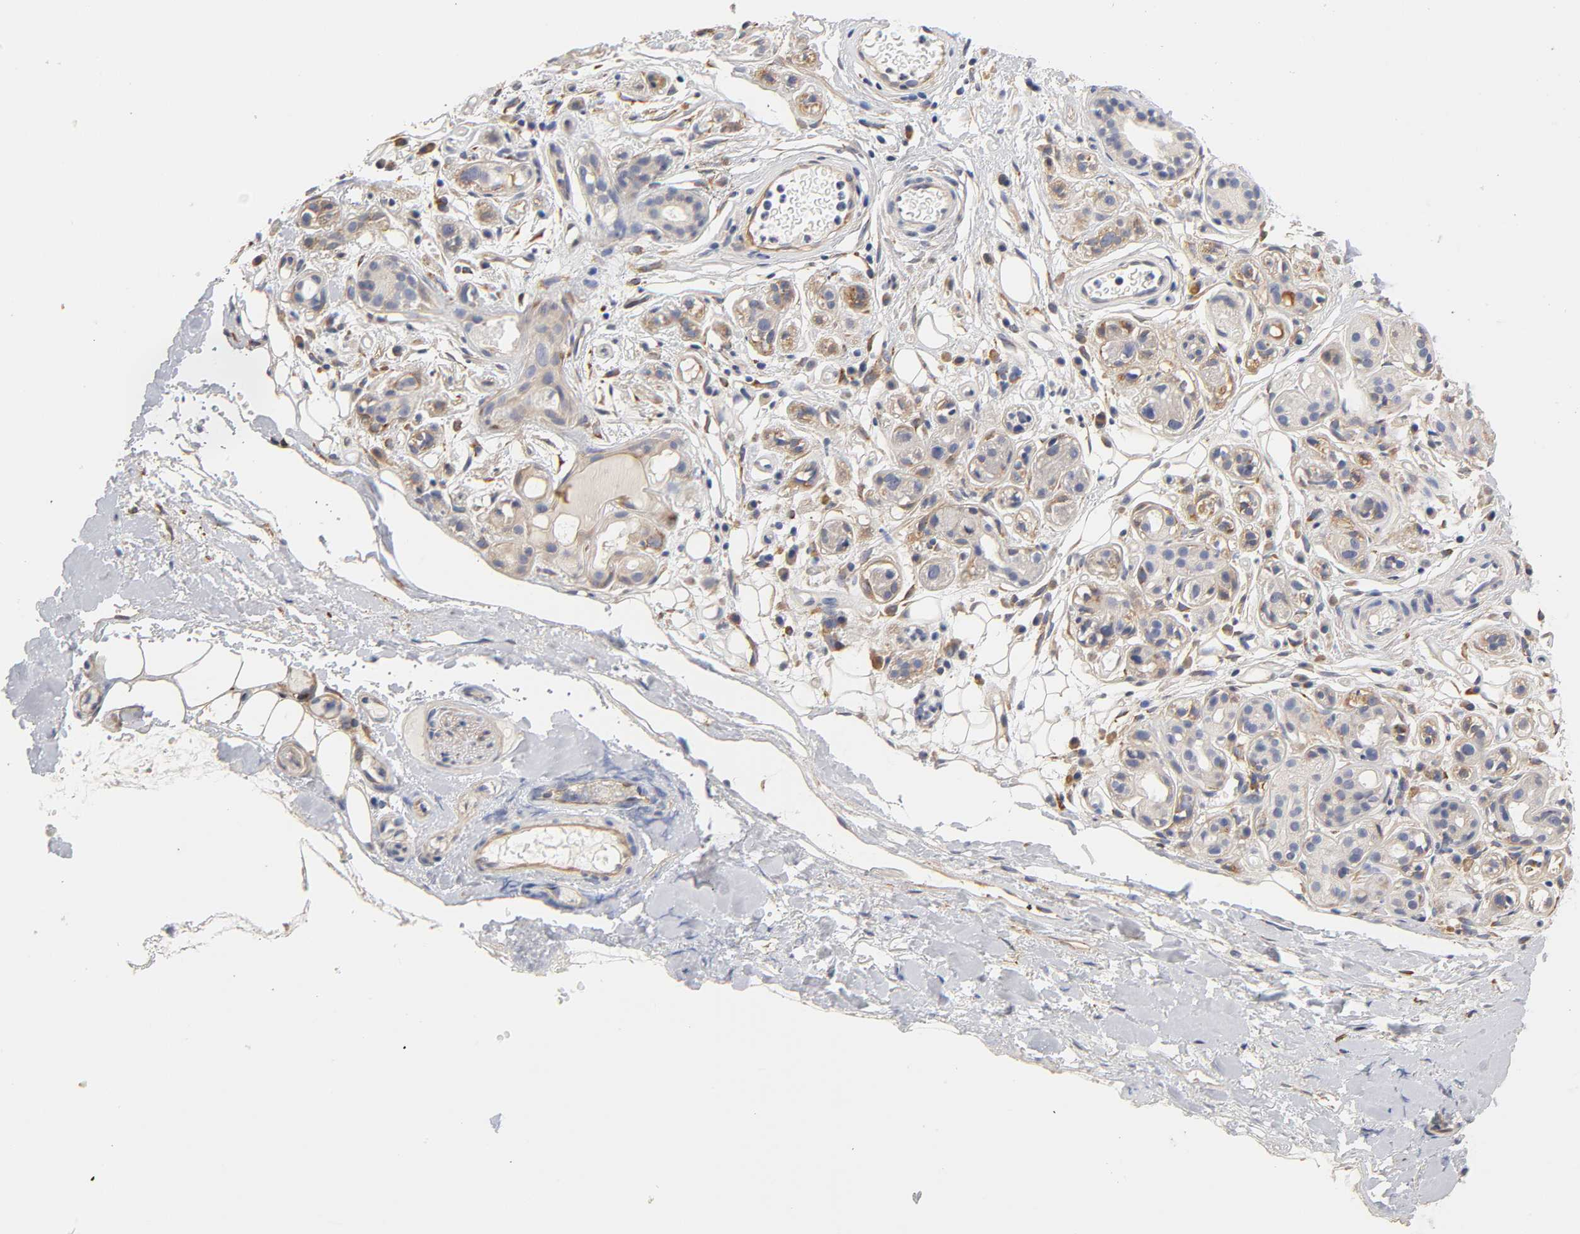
{"staining": {"intensity": "negative", "quantity": "none", "location": "none"}, "tissue": "salivary gland", "cell_type": "Glandular cells", "image_type": "normal", "snomed": [{"axis": "morphology", "description": "Normal tissue, NOS"}, {"axis": "topography", "description": "Salivary gland"}], "caption": "IHC histopathology image of benign human salivary gland stained for a protein (brown), which reveals no positivity in glandular cells.", "gene": "LAMB1", "patient": {"sex": "male", "age": 54}}